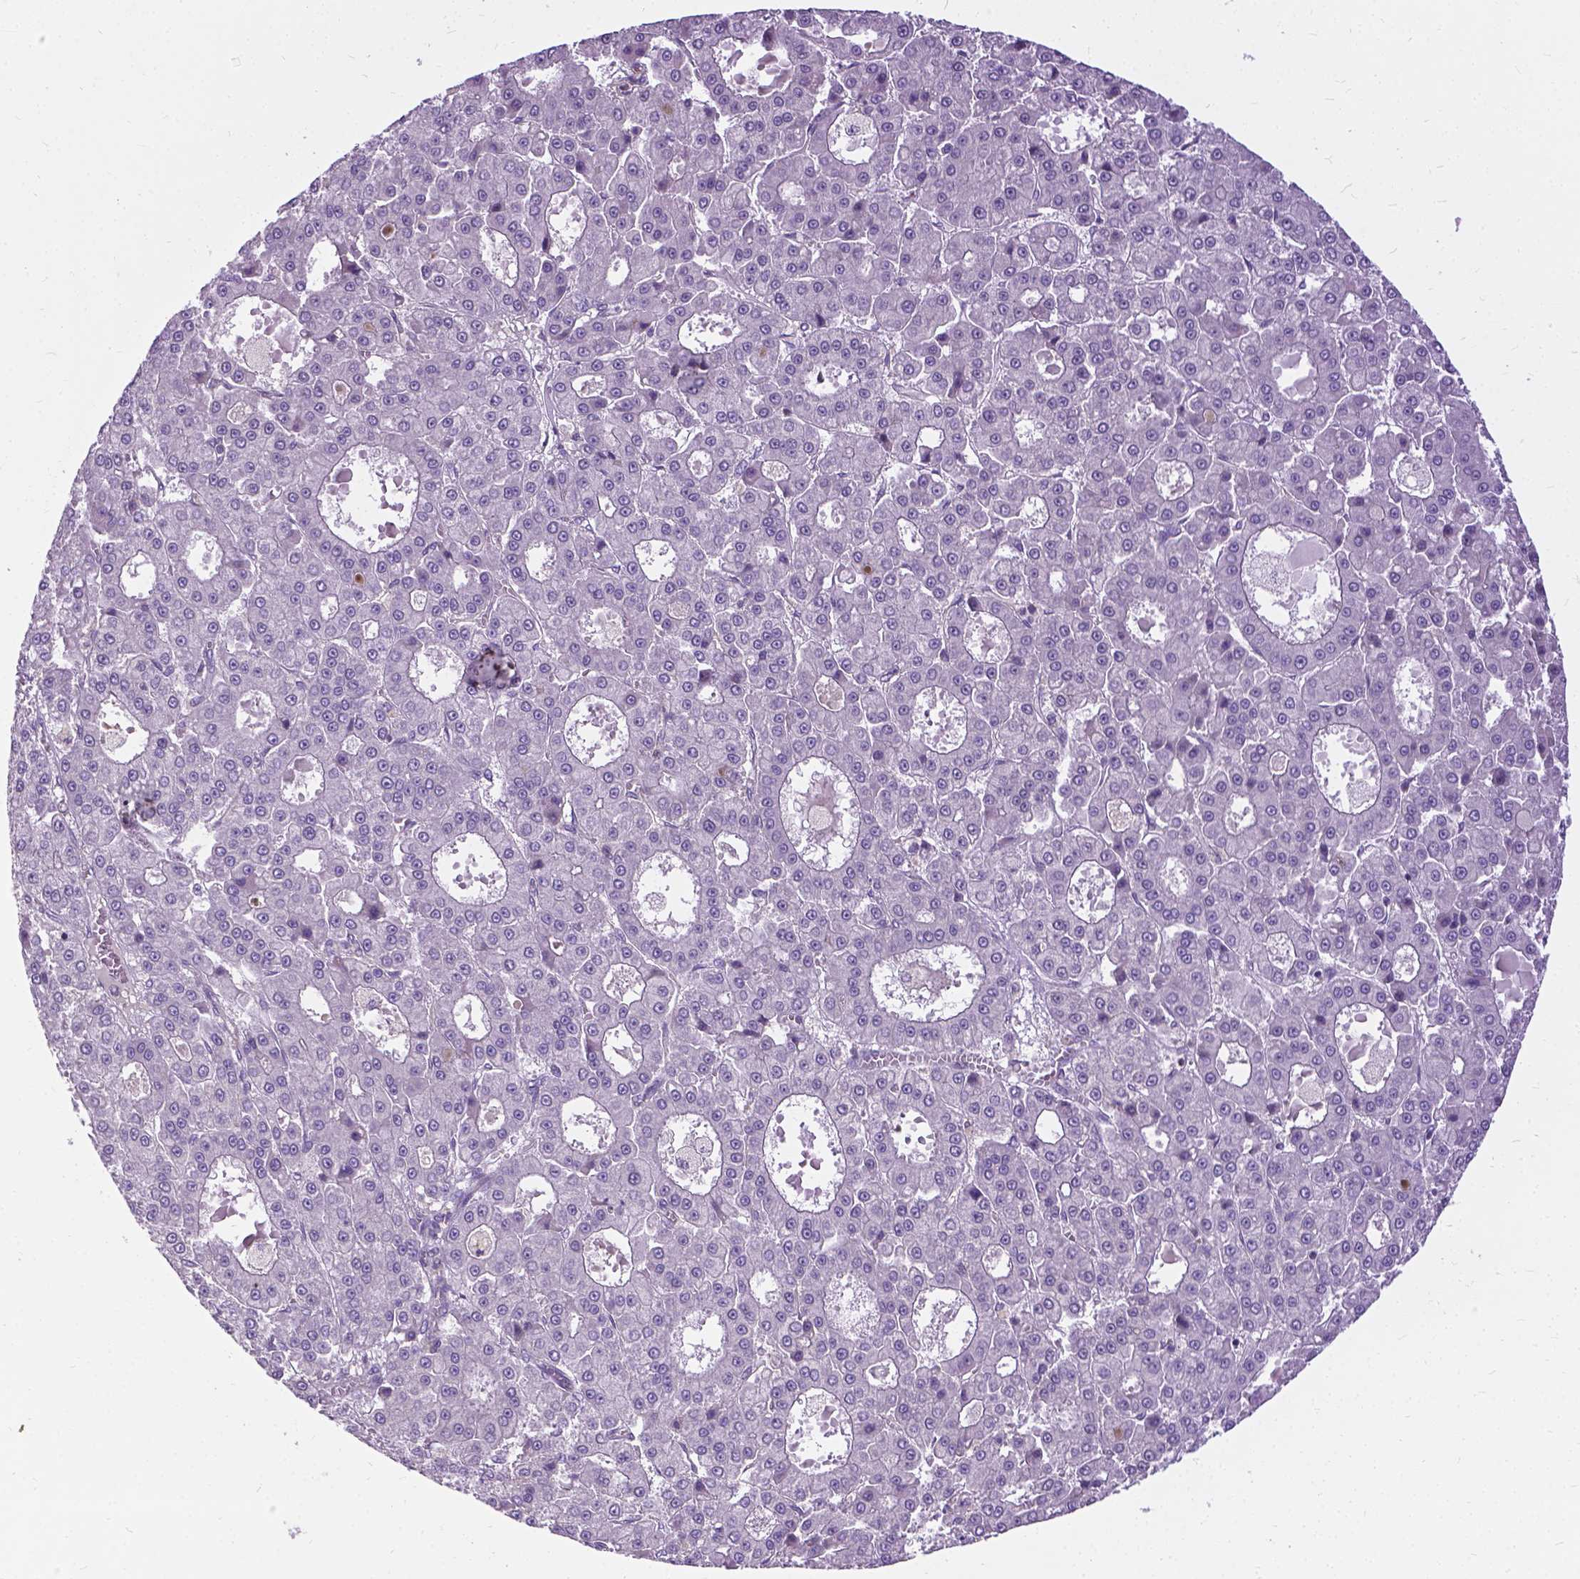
{"staining": {"intensity": "negative", "quantity": "none", "location": "none"}, "tissue": "liver cancer", "cell_type": "Tumor cells", "image_type": "cancer", "snomed": [{"axis": "morphology", "description": "Carcinoma, Hepatocellular, NOS"}, {"axis": "topography", "description": "Liver"}], "caption": "Protein analysis of liver cancer demonstrates no significant staining in tumor cells.", "gene": "JAK3", "patient": {"sex": "male", "age": 70}}